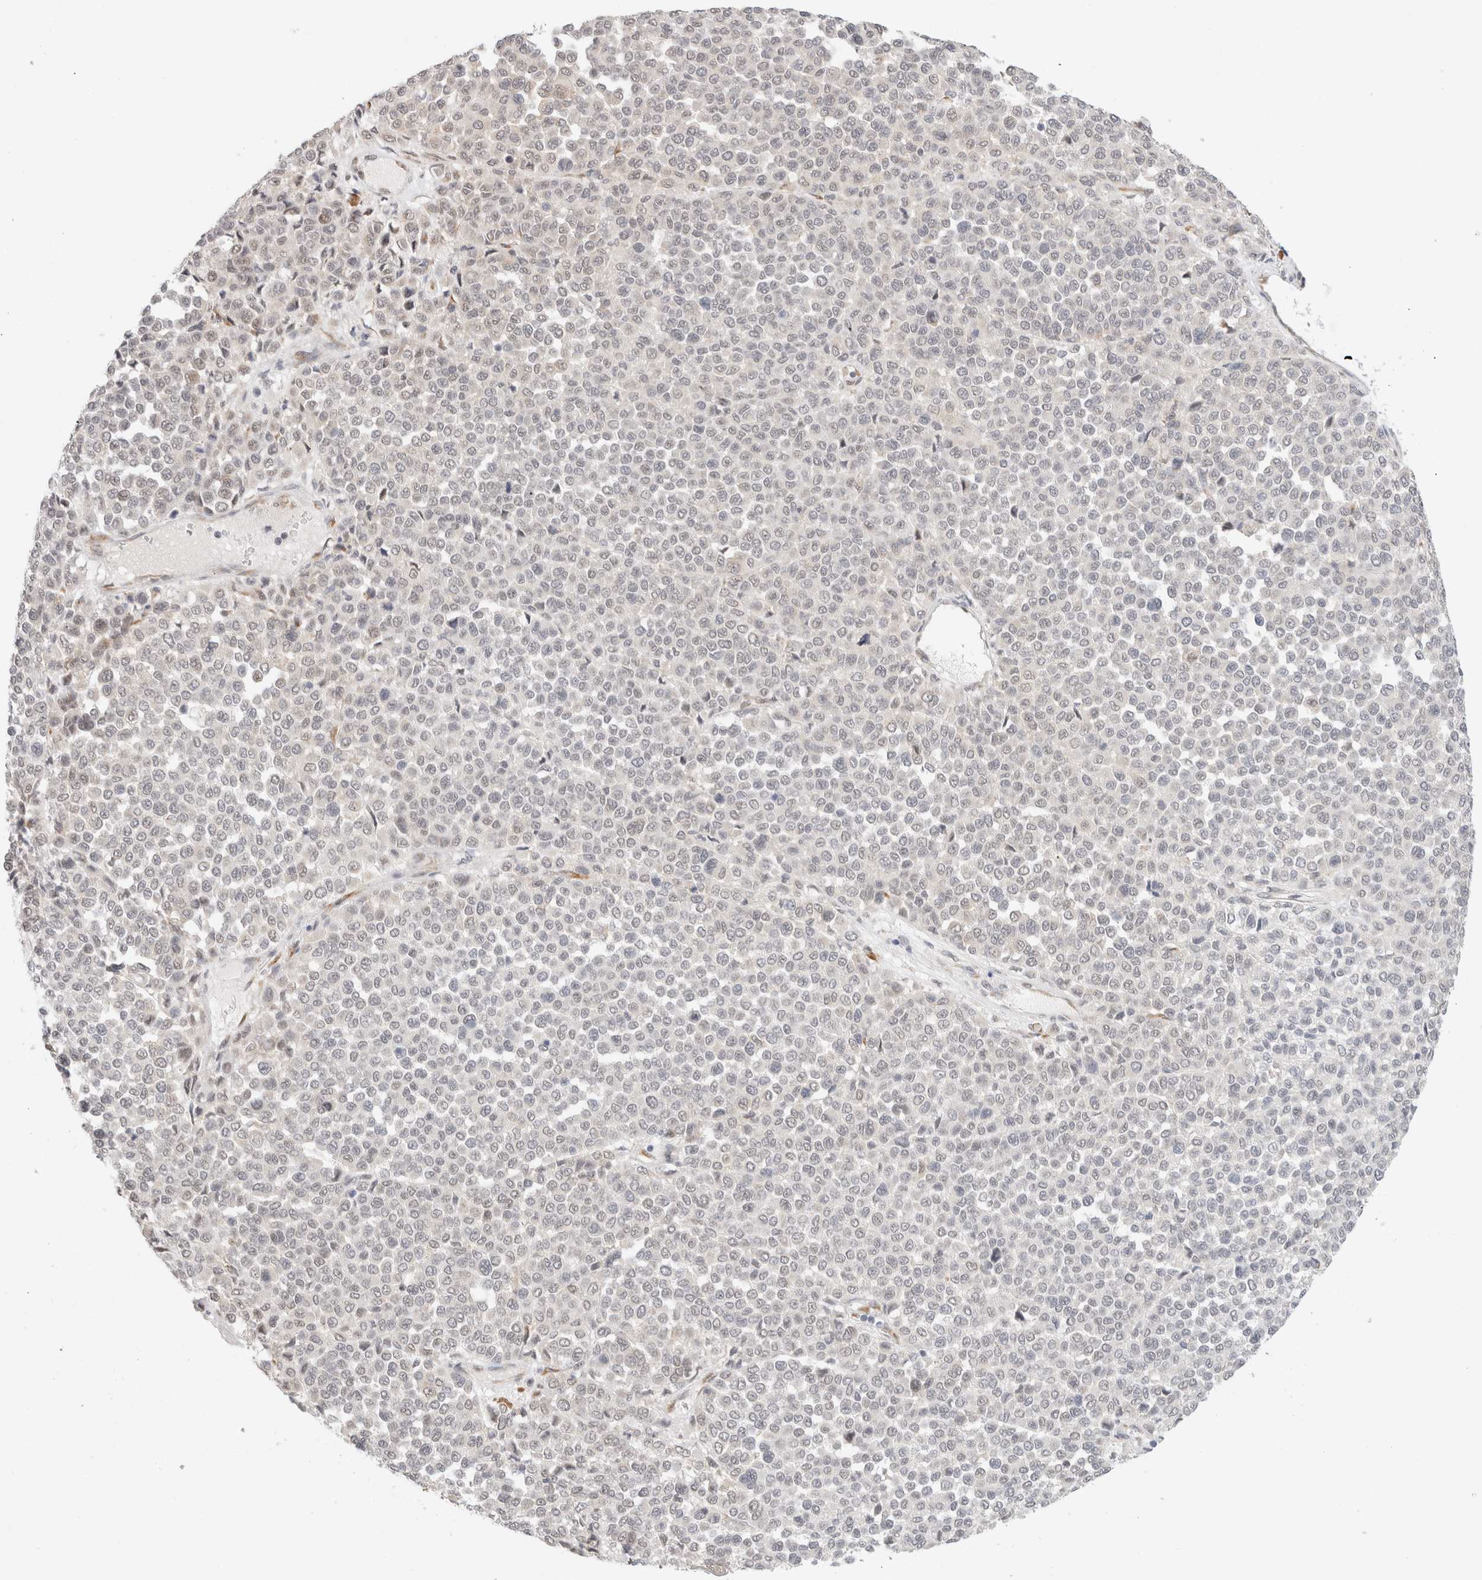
{"staining": {"intensity": "negative", "quantity": "none", "location": "none"}, "tissue": "melanoma", "cell_type": "Tumor cells", "image_type": "cancer", "snomed": [{"axis": "morphology", "description": "Malignant melanoma, Metastatic site"}, {"axis": "topography", "description": "Pancreas"}], "caption": "Immunohistochemical staining of human malignant melanoma (metastatic site) demonstrates no significant positivity in tumor cells.", "gene": "HDLBP", "patient": {"sex": "female", "age": 30}}